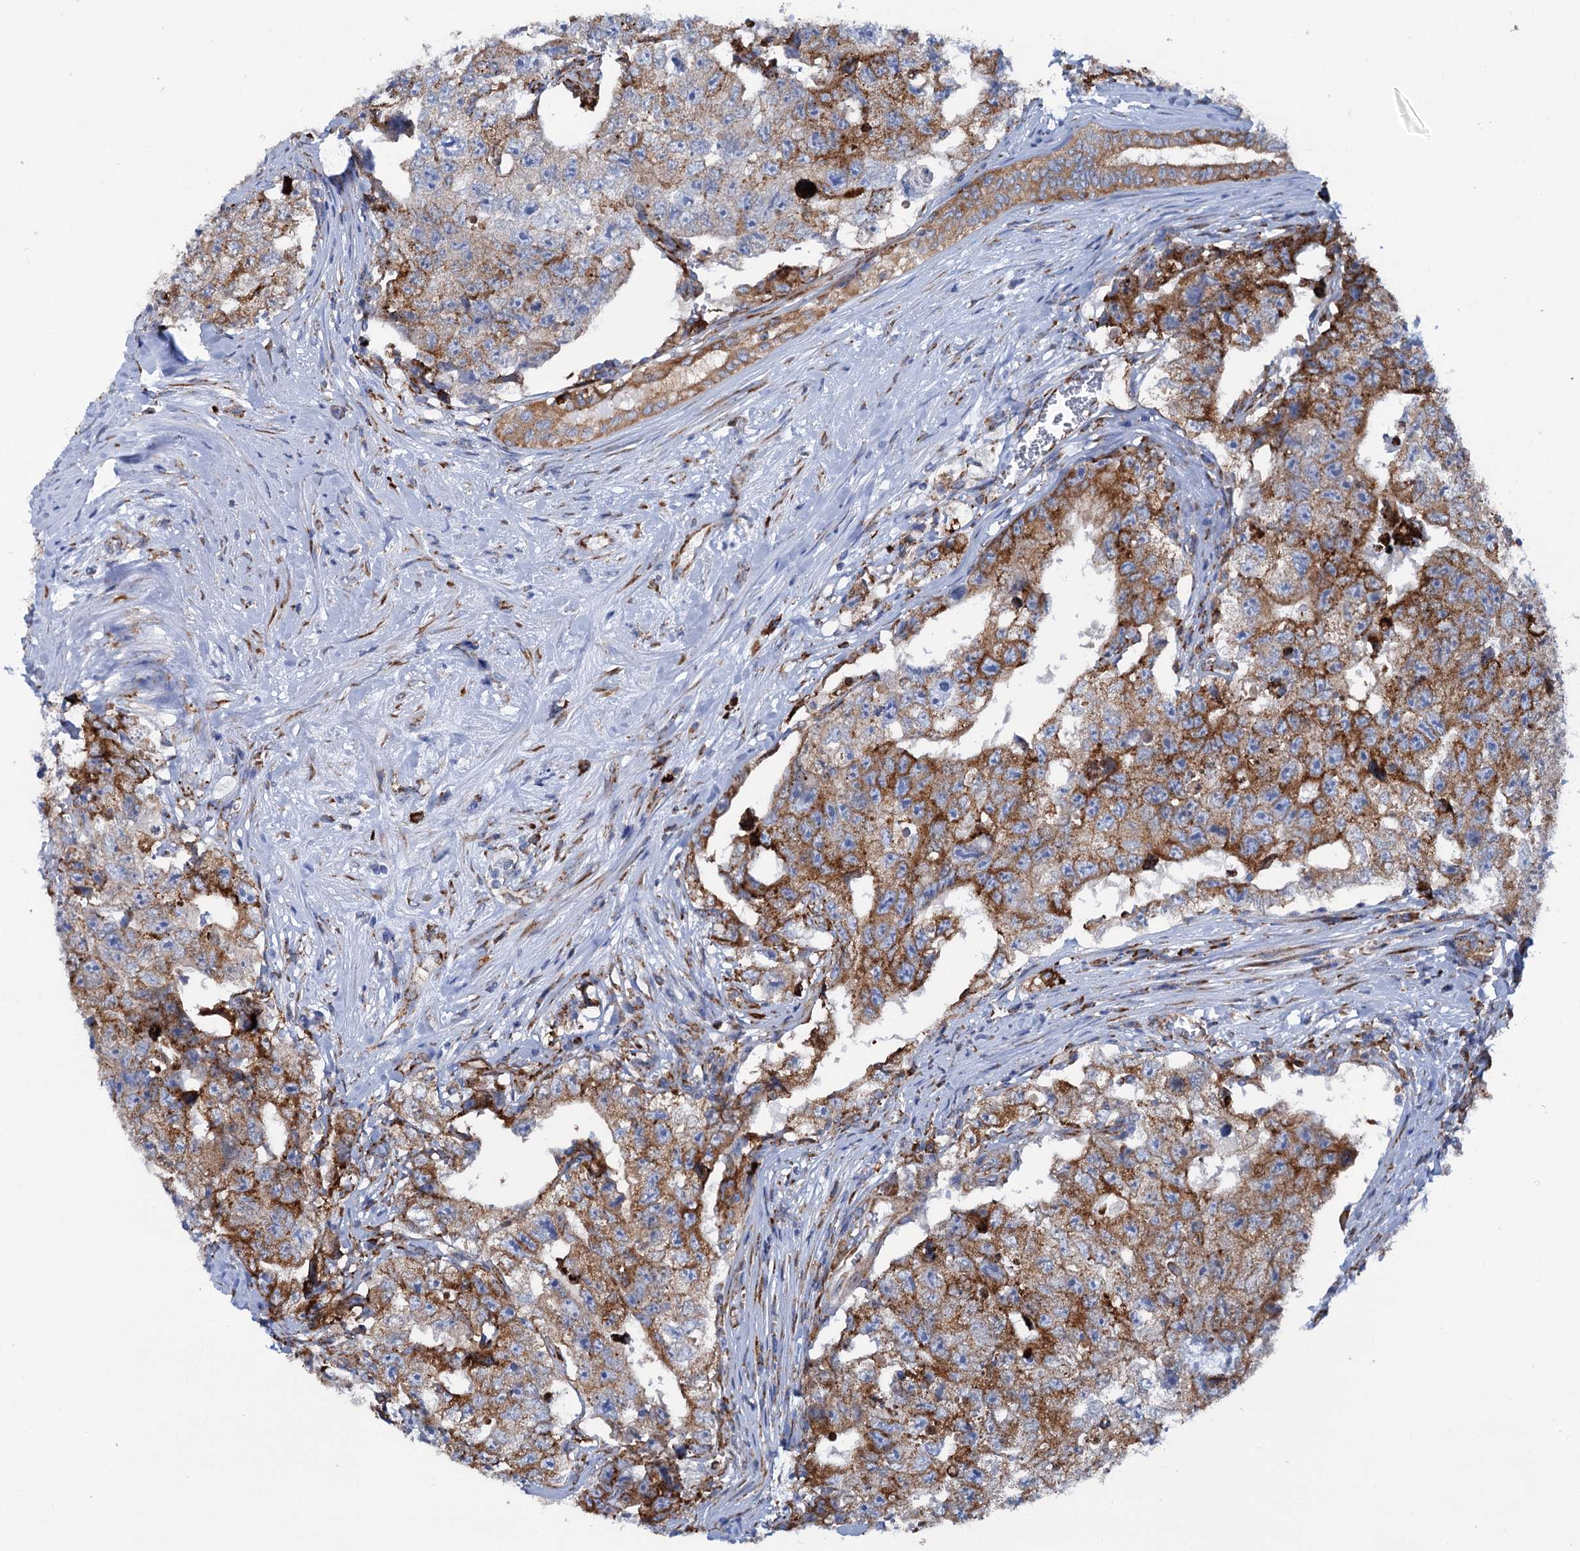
{"staining": {"intensity": "moderate", "quantity": "25%-75%", "location": "cytoplasmic/membranous"}, "tissue": "testis cancer", "cell_type": "Tumor cells", "image_type": "cancer", "snomed": [{"axis": "morphology", "description": "Carcinoma, Embryonal, NOS"}, {"axis": "topography", "description": "Testis"}], "caption": "About 25%-75% of tumor cells in testis cancer (embryonal carcinoma) exhibit moderate cytoplasmic/membranous protein positivity as visualized by brown immunohistochemical staining.", "gene": "SHE", "patient": {"sex": "male", "age": 17}}